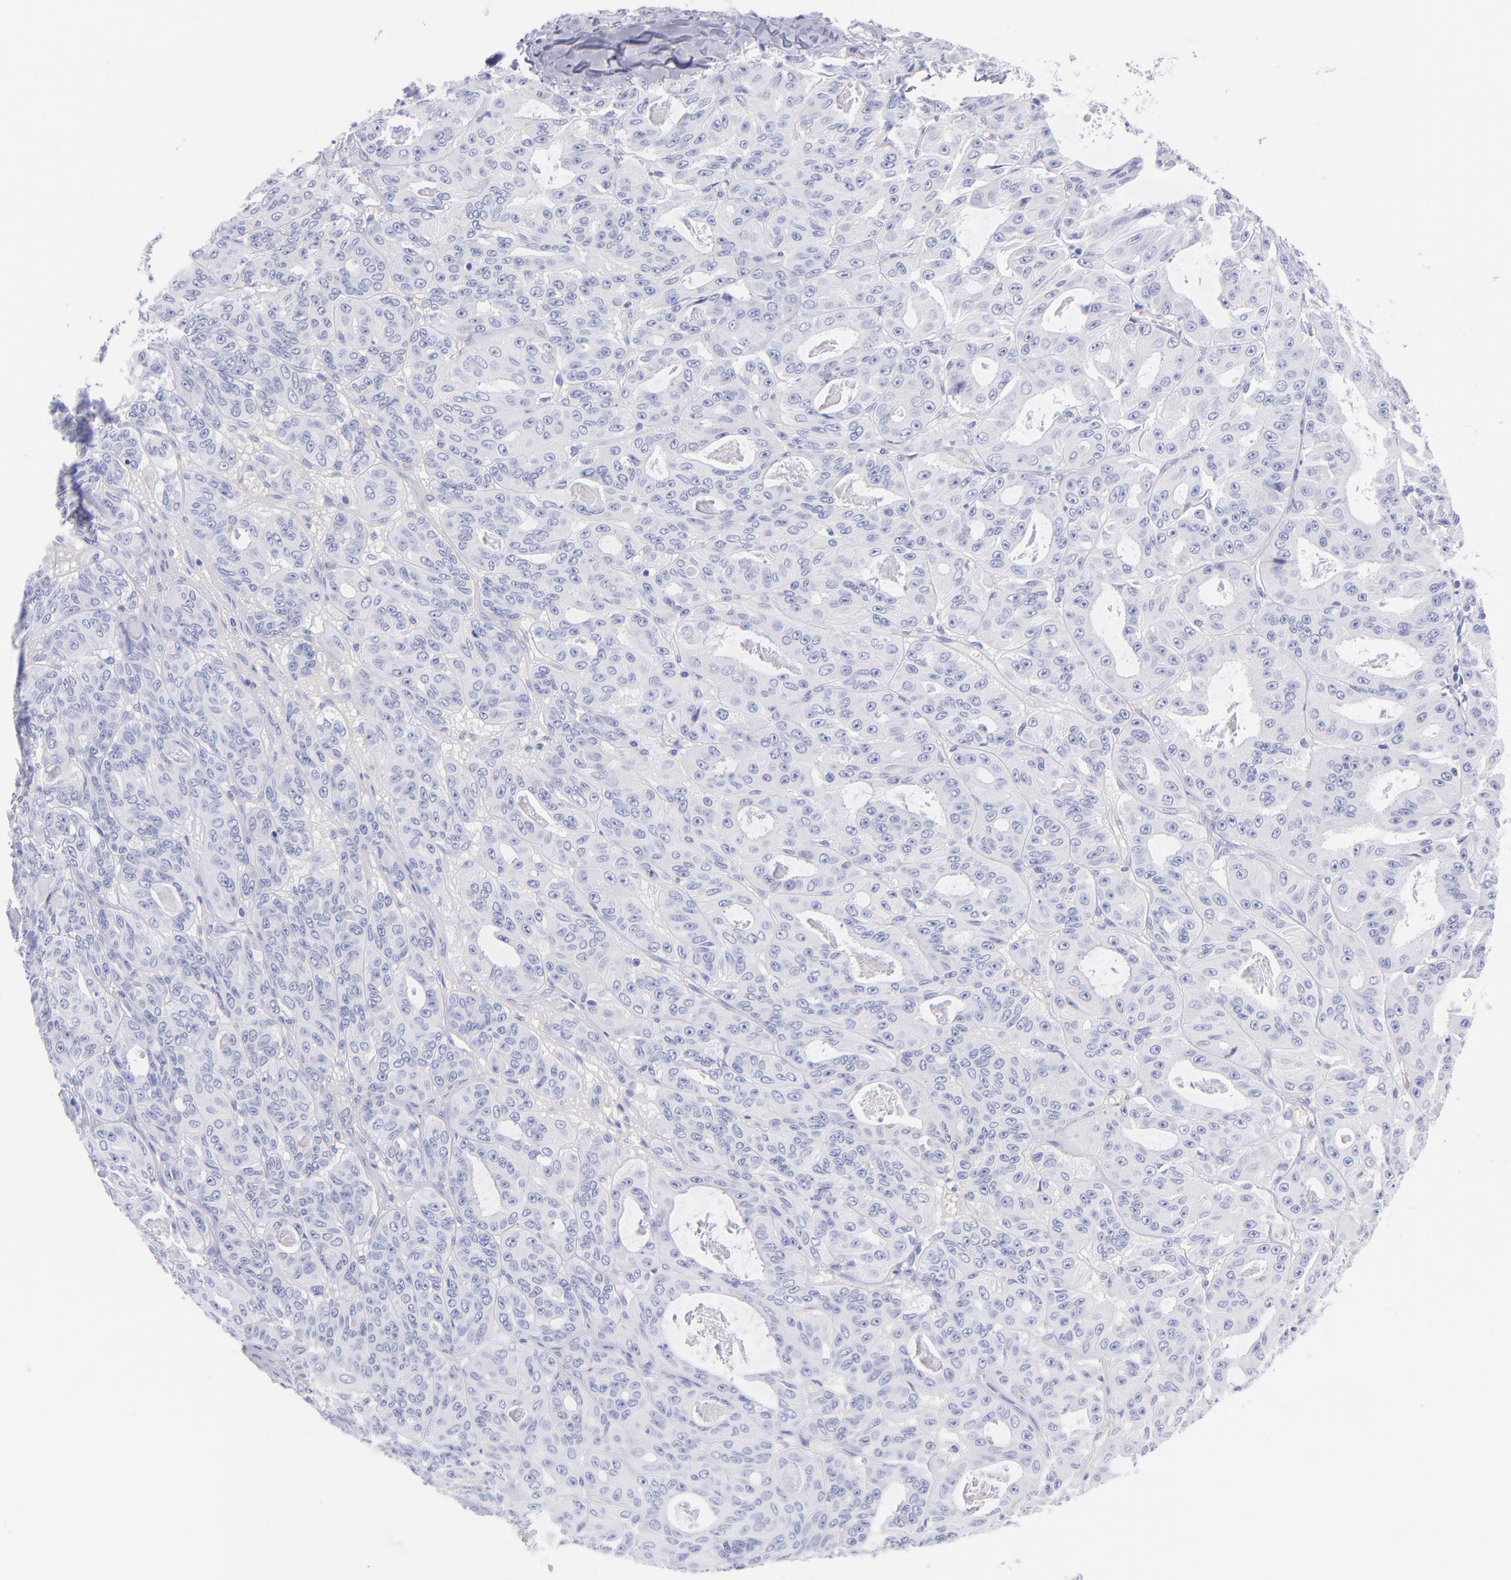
{"staining": {"intensity": "negative", "quantity": "none", "location": "none"}, "tissue": "ovarian cancer", "cell_type": "Tumor cells", "image_type": "cancer", "snomed": [{"axis": "morphology", "description": "Carcinoma, endometroid"}, {"axis": "topography", "description": "Ovary"}], "caption": "Immunohistochemical staining of human ovarian cancer displays no significant staining in tumor cells.", "gene": "HP", "patient": {"sex": "female", "age": 61}}